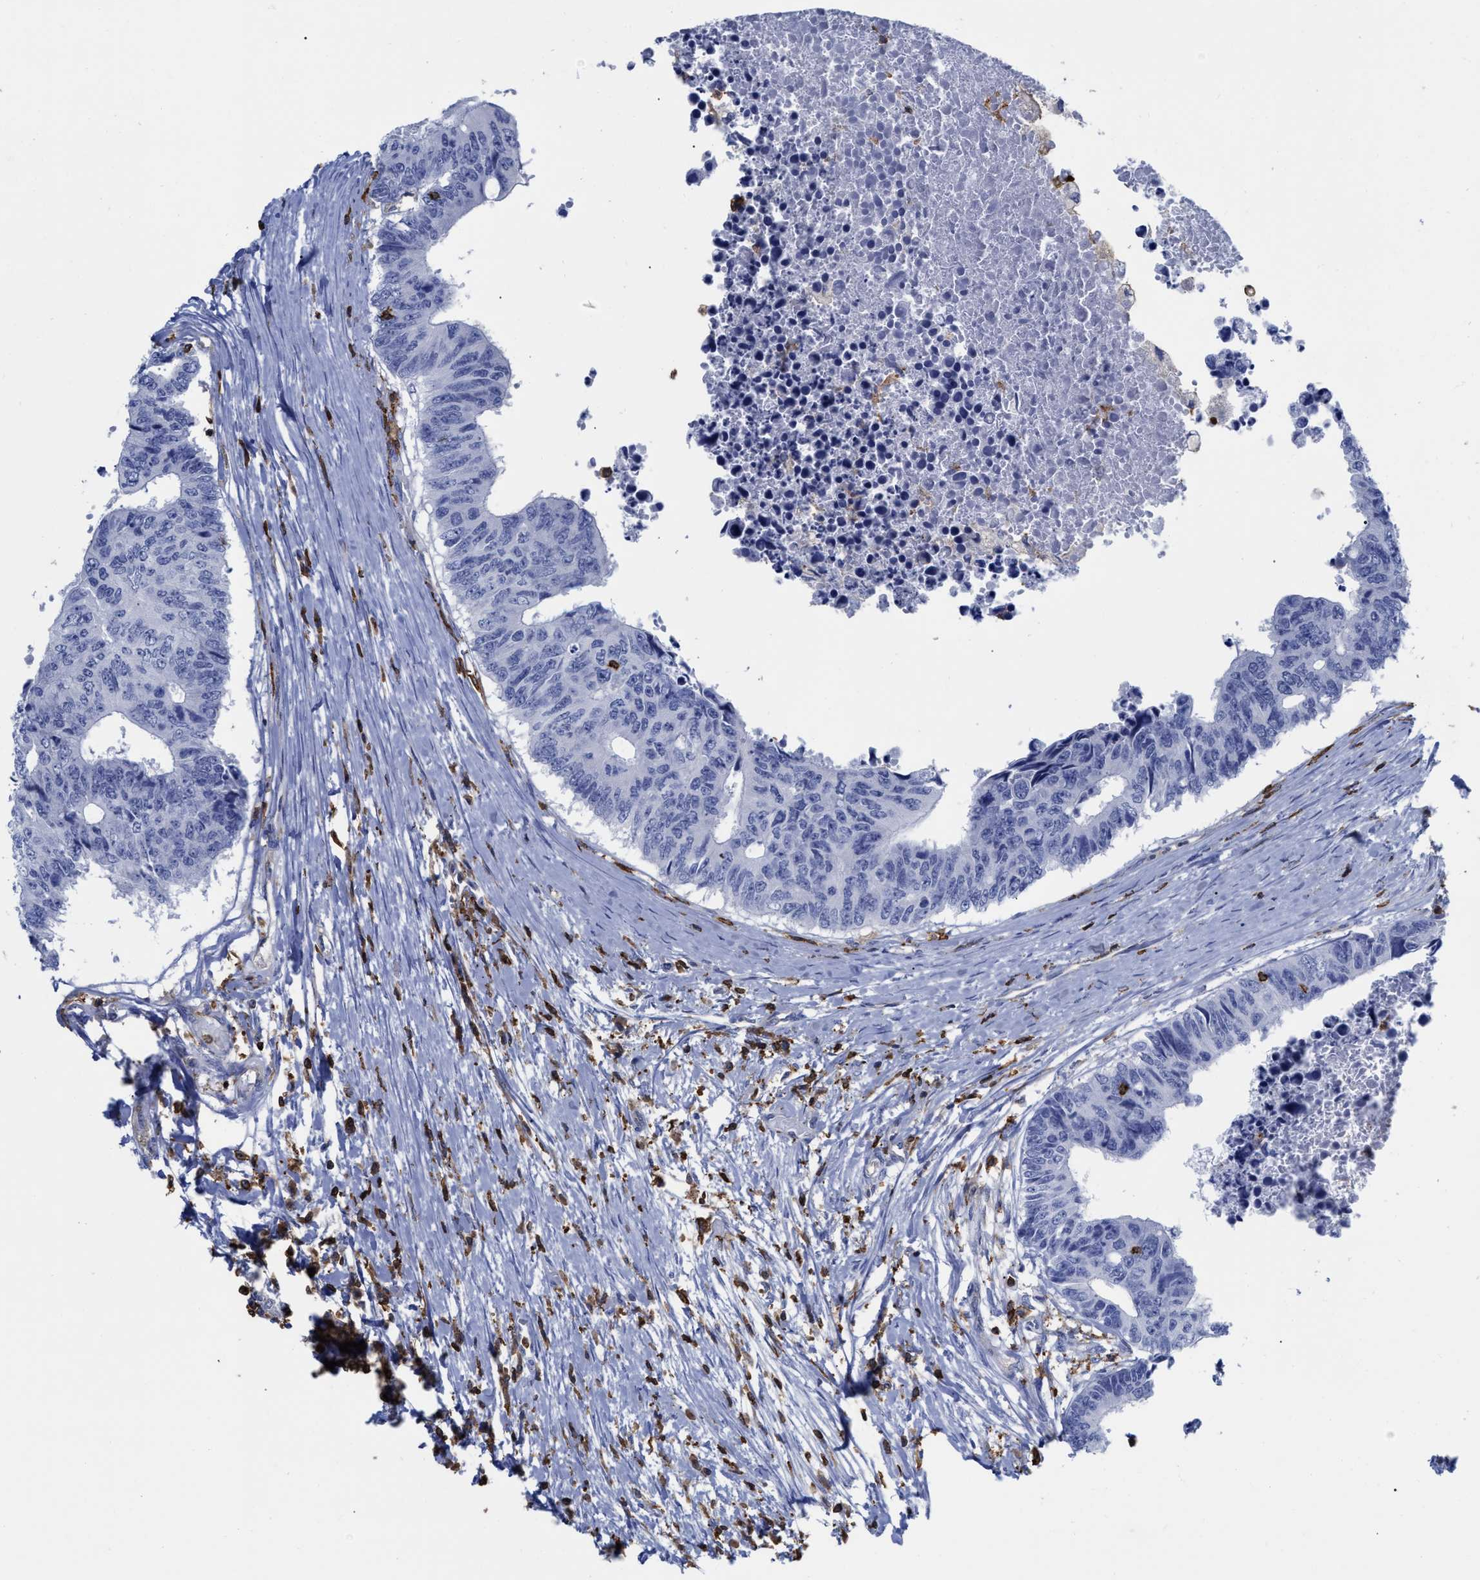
{"staining": {"intensity": "negative", "quantity": "none", "location": "none"}, "tissue": "colorectal cancer", "cell_type": "Tumor cells", "image_type": "cancer", "snomed": [{"axis": "morphology", "description": "Adenocarcinoma, NOS"}, {"axis": "topography", "description": "Rectum"}], "caption": "Human adenocarcinoma (colorectal) stained for a protein using immunohistochemistry reveals no staining in tumor cells.", "gene": "HCLS1", "patient": {"sex": "male", "age": 84}}